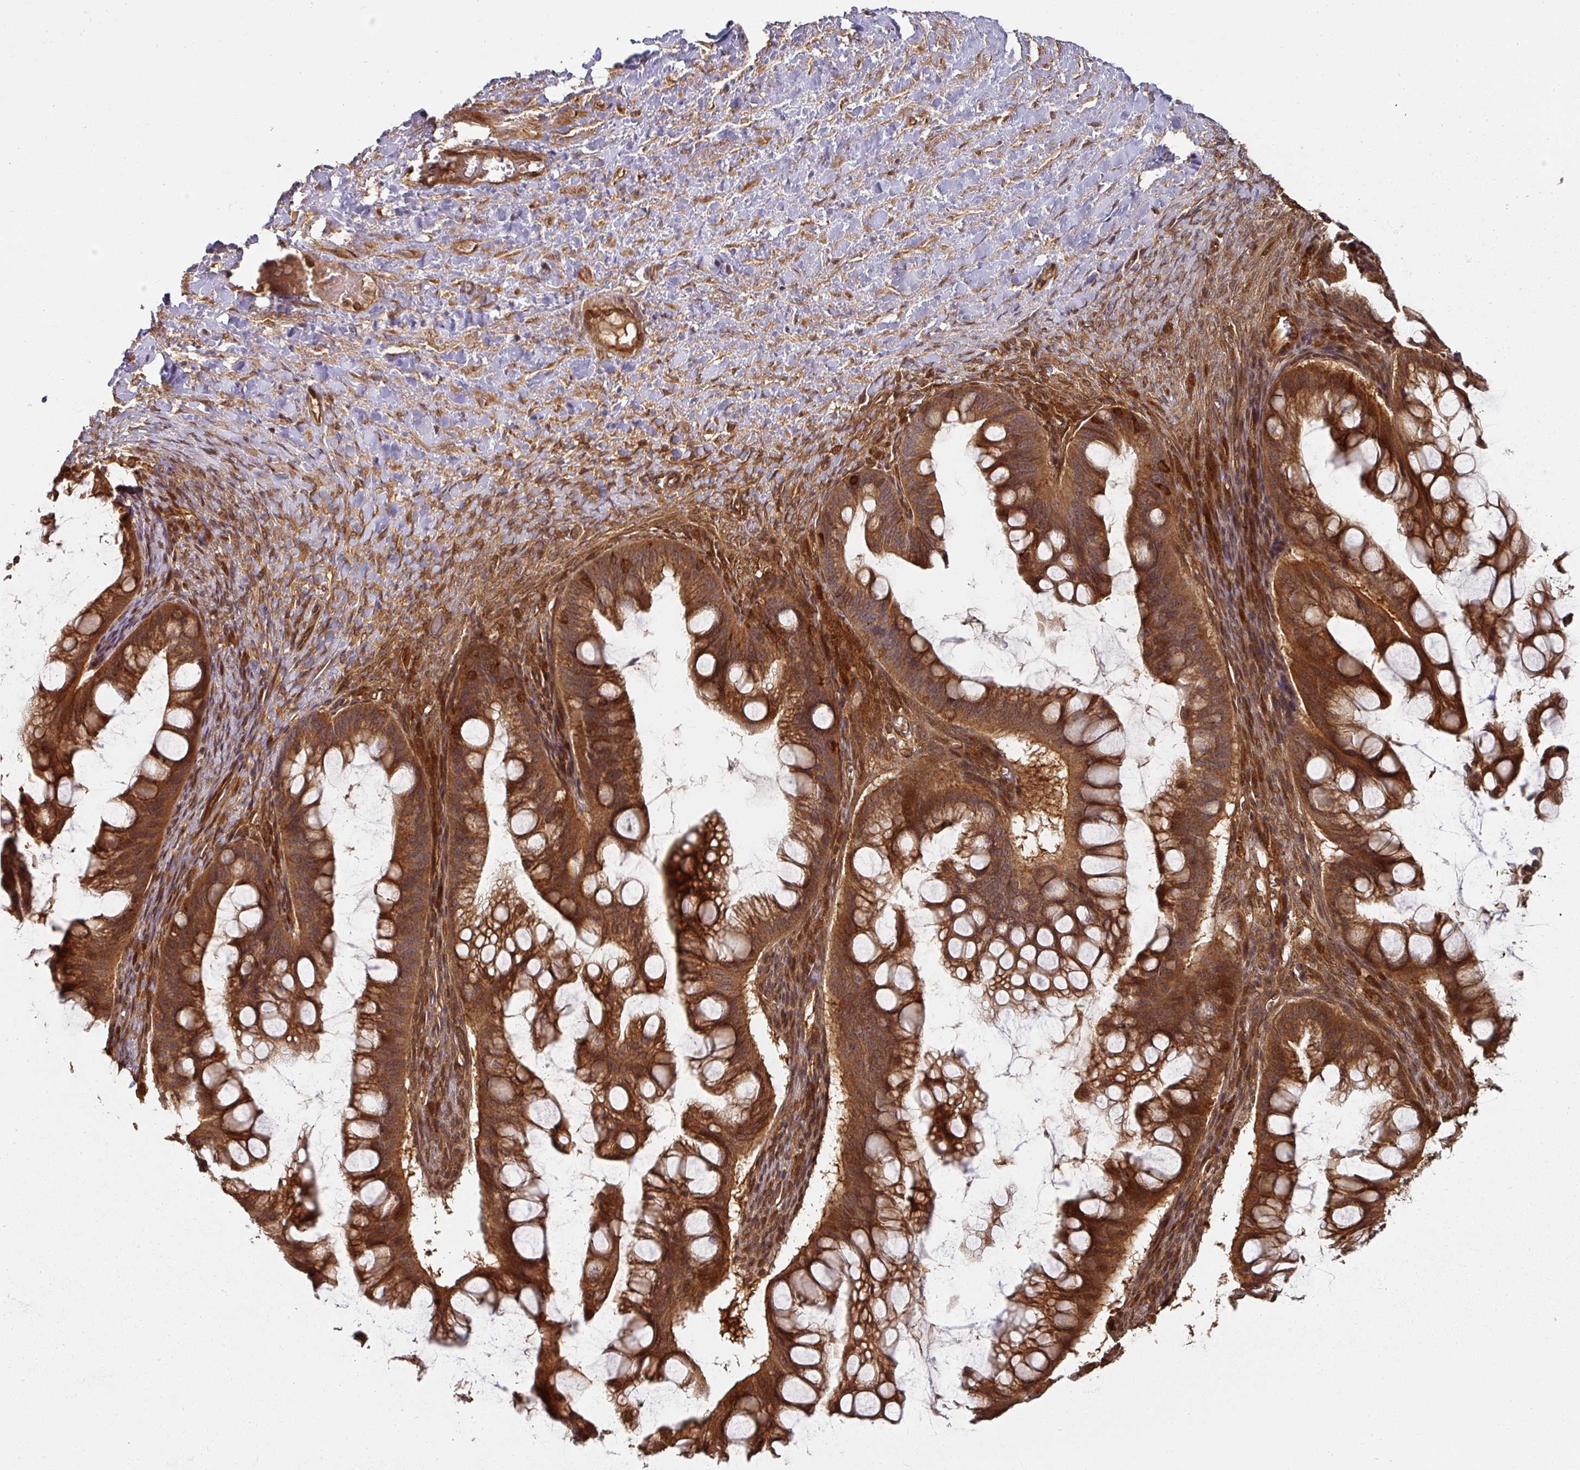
{"staining": {"intensity": "strong", "quantity": ">75%", "location": "cytoplasmic/membranous"}, "tissue": "ovarian cancer", "cell_type": "Tumor cells", "image_type": "cancer", "snomed": [{"axis": "morphology", "description": "Cystadenocarcinoma, mucinous, NOS"}, {"axis": "topography", "description": "Ovary"}], "caption": "Ovarian mucinous cystadenocarcinoma tissue exhibits strong cytoplasmic/membranous expression in approximately >75% of tumor cells", "gene": "EIF4EBP2", "patient": {"sex": "female", "age": 73}}